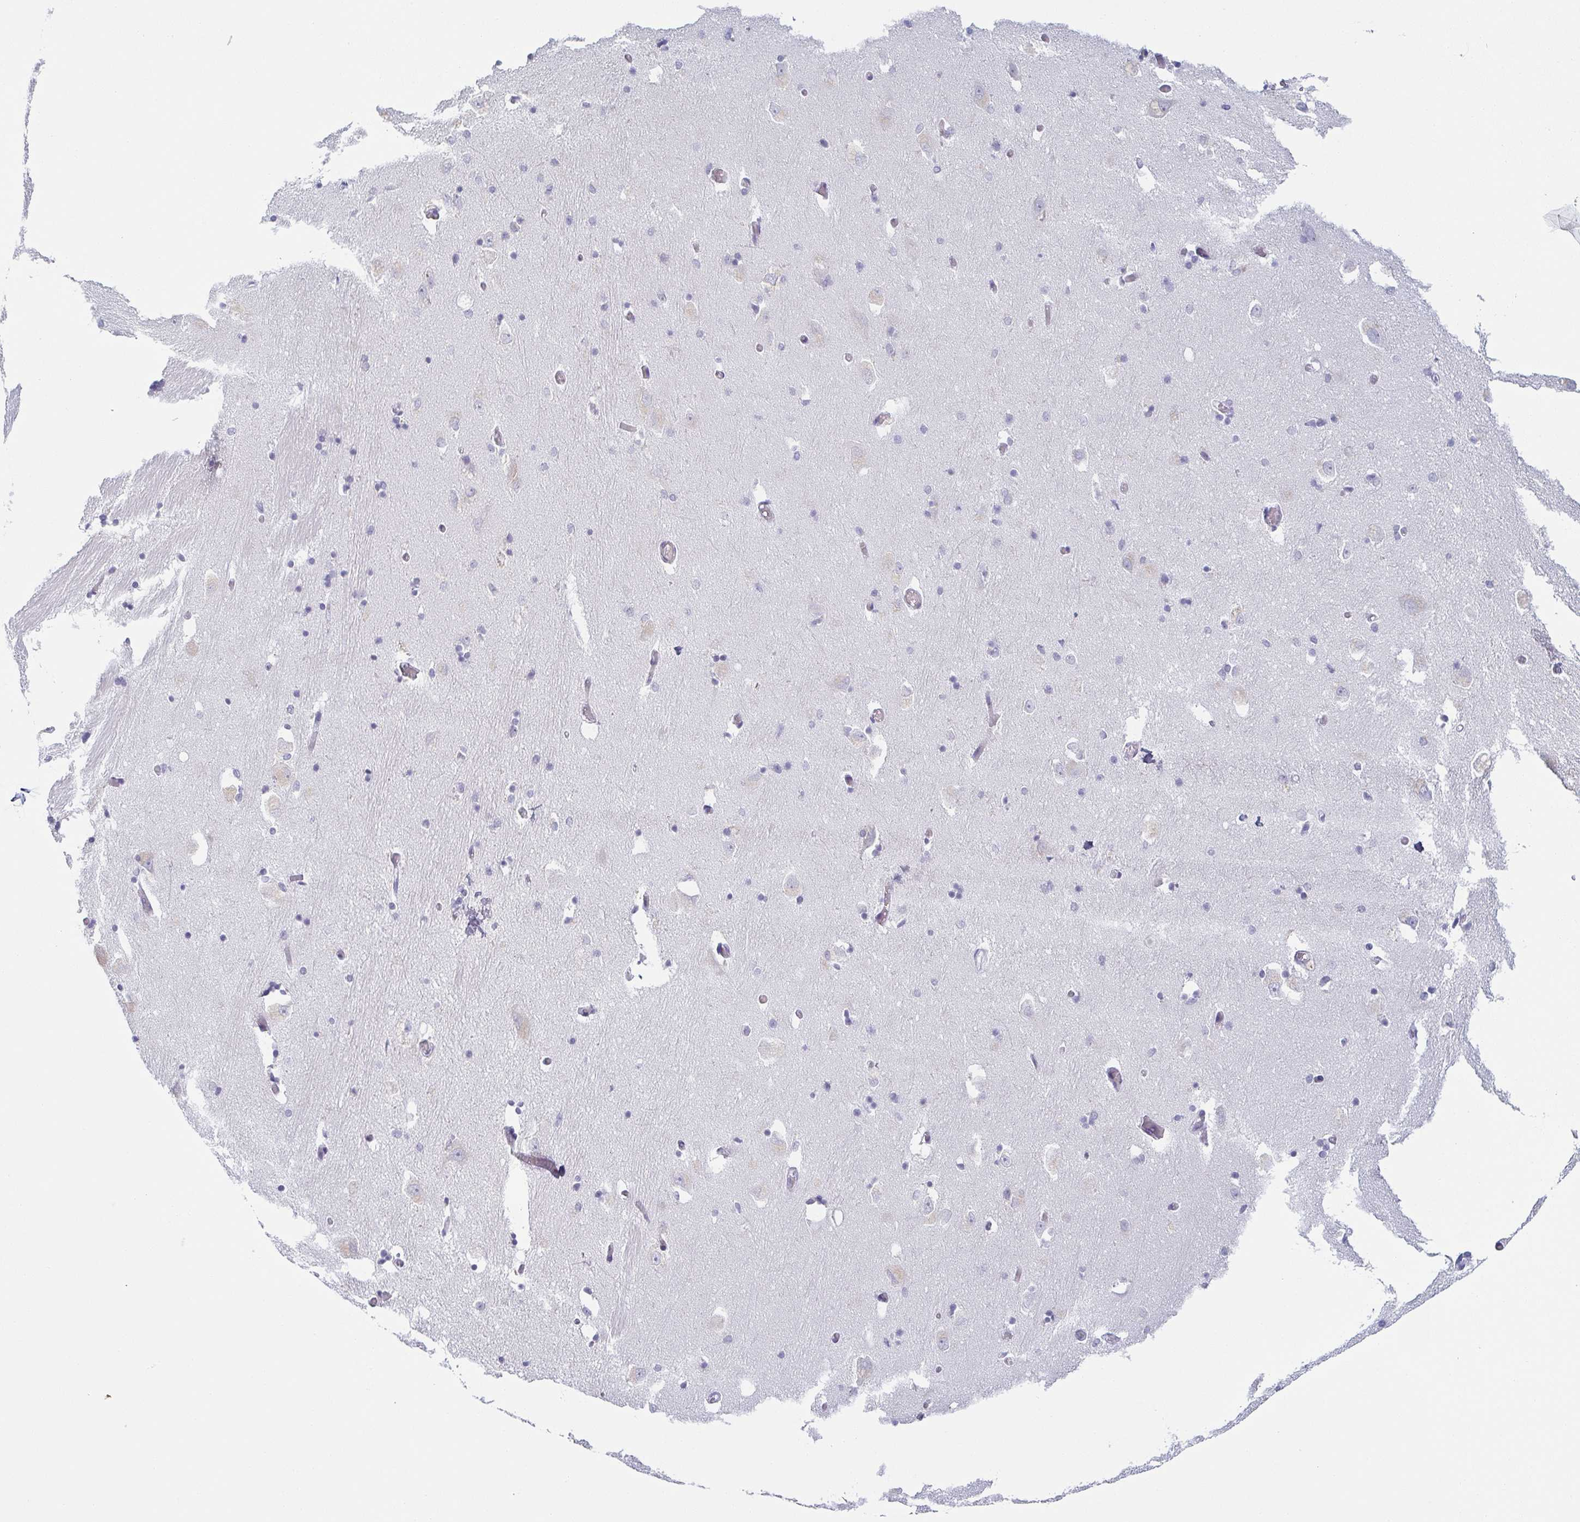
{"staining": {"intensity": "negative", "quantity": "none", "location": "none"}, "tissue": "caudate", "cell_type": "Glial cells", "image_type": "normal", "snomed": [{"axis": "morphology", "description": "Normal tissue, NOS"}, {"axis": "topography", "description": "Lateral ventricle wall"}, {"axis": "topography", "description": "Hippocampus"}], "caption": "Immunohistochemical staining of unremarkable human caudate exhibits no significant expression in glial cells. Nuclei are stained in blue.", "gene": "PRR27", "patient": {"sex": "female", "age": 63}}